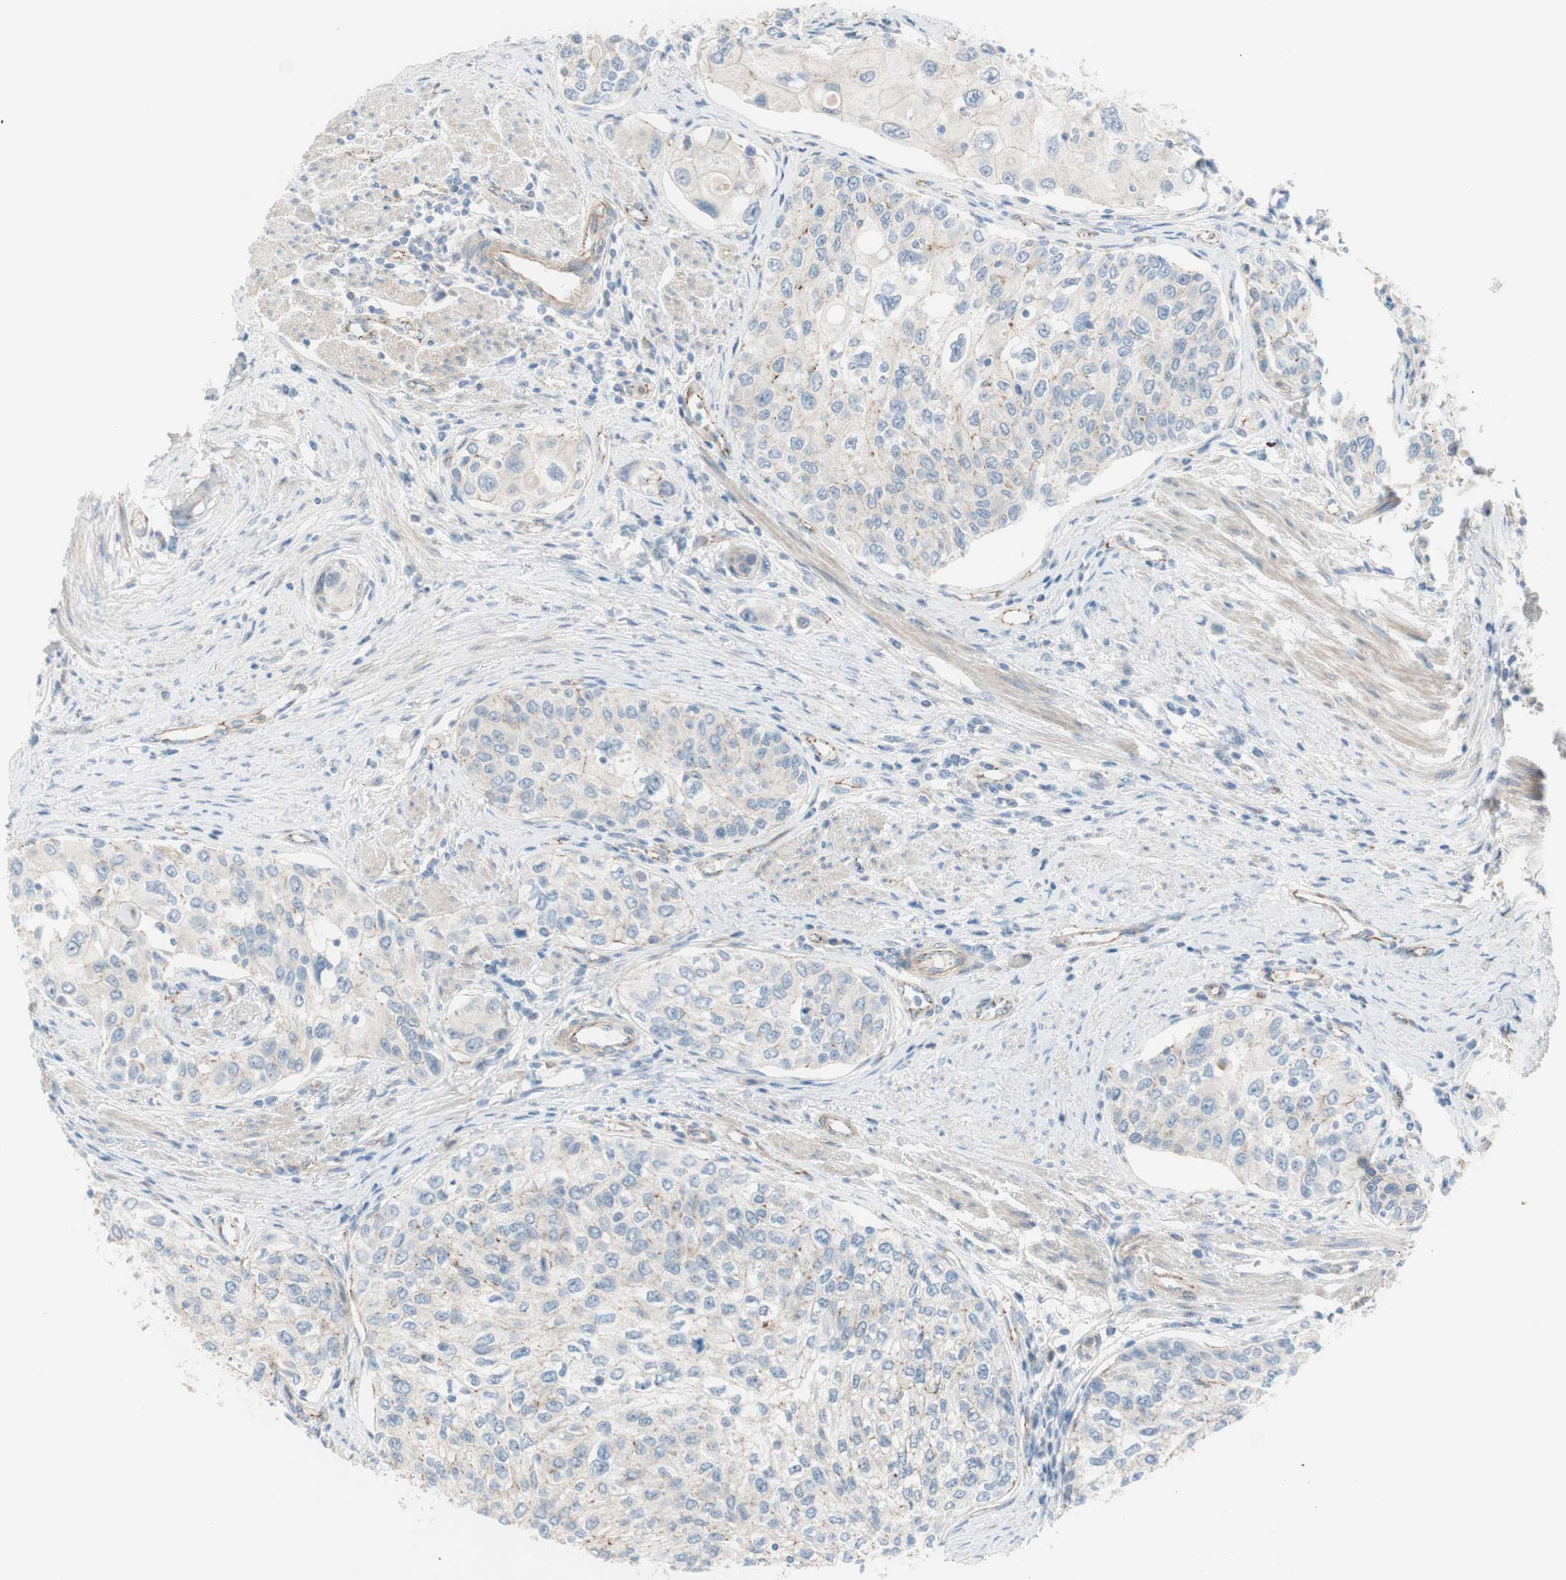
{"staining": {"intensity": "weak", "quantity": "25%-75%", "location": "cytoplasmic/membranous"}, "tissue": "urothelial cancer", "cell_type": "Tumor cells", "image_type": "cancer", "snomed": [{"axis": "morphology", "description": "Urothelial carcinoma, High grade"}, {"axis": "topography", "description": "Urinary bladder"}], "caption": "There is low levels of weak cytoplasmic/membranous staining in tumor cells of high-grade urothelial carcinoma, as demonstrated by immunohistochemical staining (brown color).", "gene": "TJP1", "patient": {"sex": "female", "age": 56}}